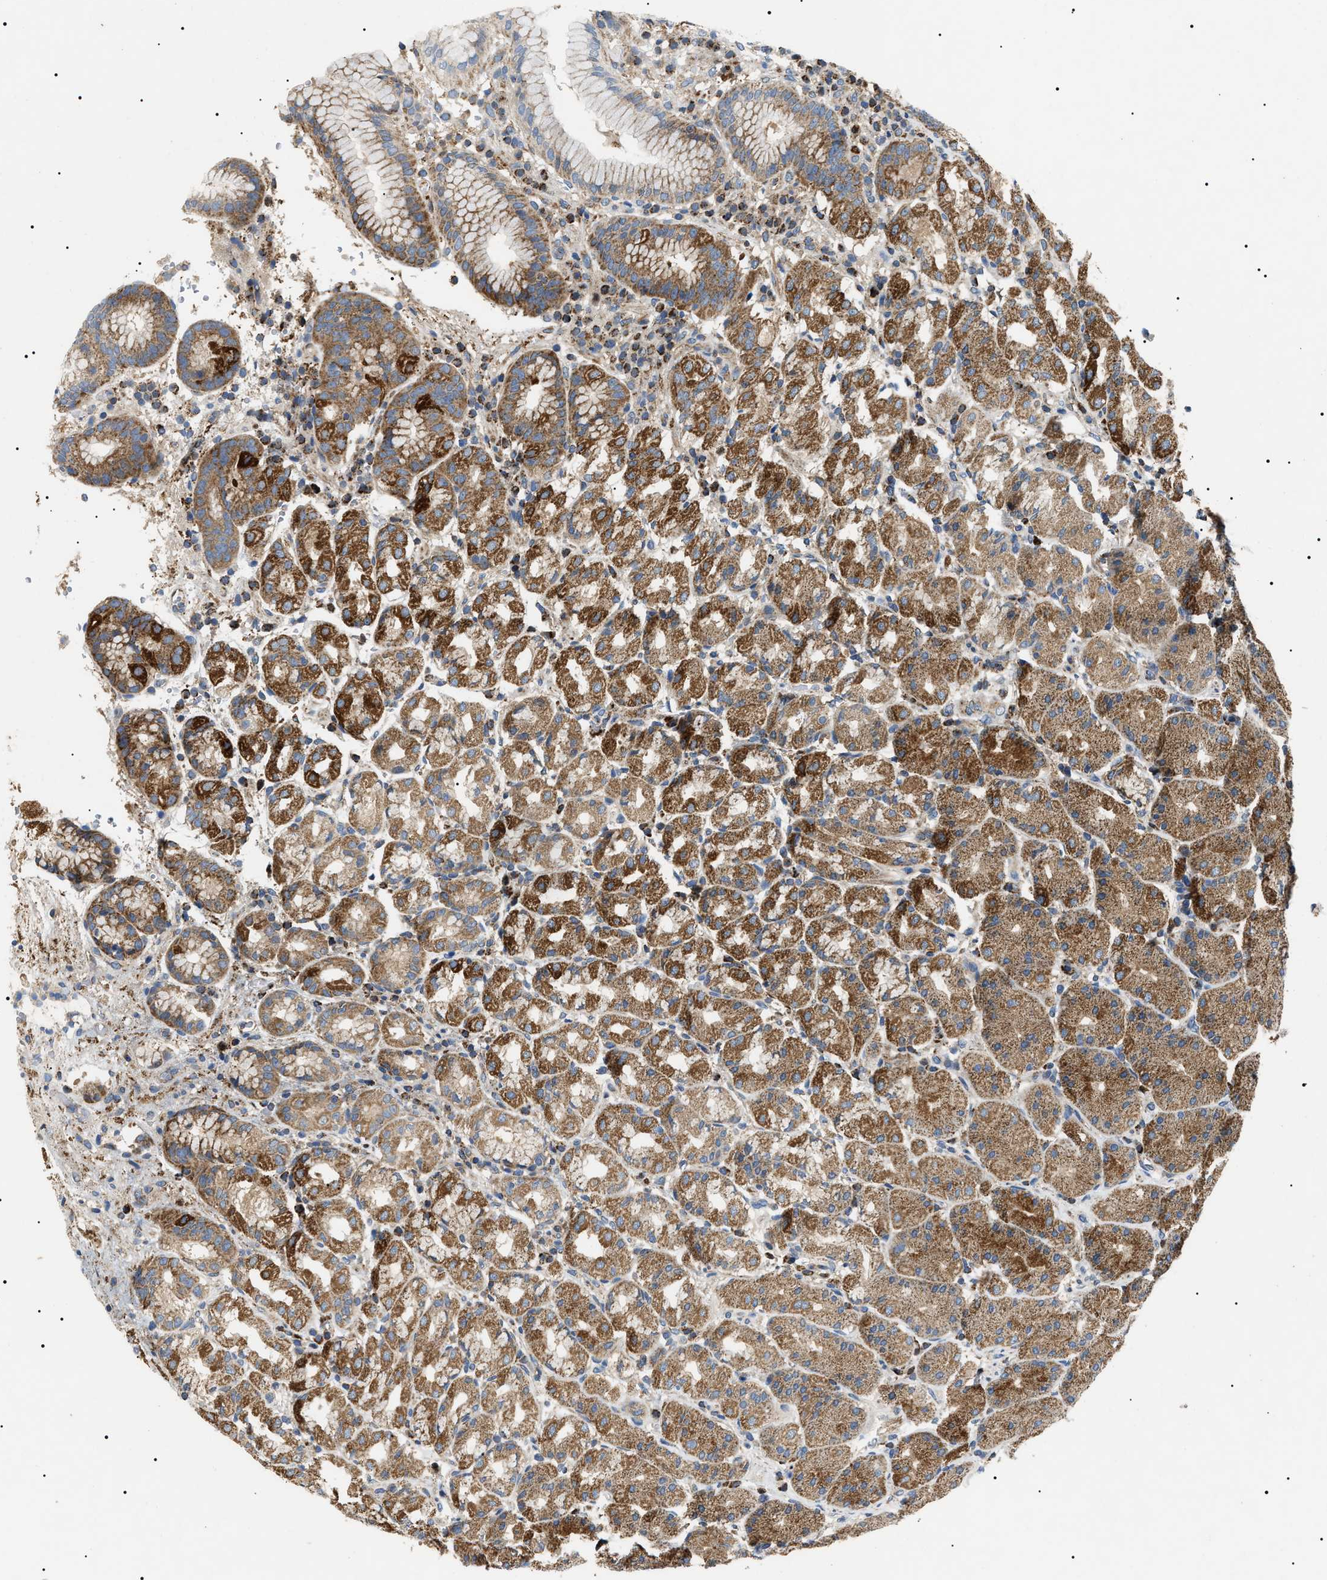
{"staining": {"intensity": "moderate", "quantity": ">75%", "location": "cytoplasmic/membranous"}, "tissue": "stomach", "cell_type": "Glandular cells", "image_type": "normal", "snomed": [{"axis": "morphology", "description": "Normal tissue, NOS"}, {"axis": "topography", "description": "Stomach"}, {"axis": "topography", "description": "Stomach, lower"}], "caption": "IHC (DAB (3,3'-diaminobenzidine)) staining of benign stomach shows moderate cytoplasmic/membranous protein expression in approximately >75% of glandular cells.", "gene": "OXSM", "patient": {"sex": "female", "age": 56}}